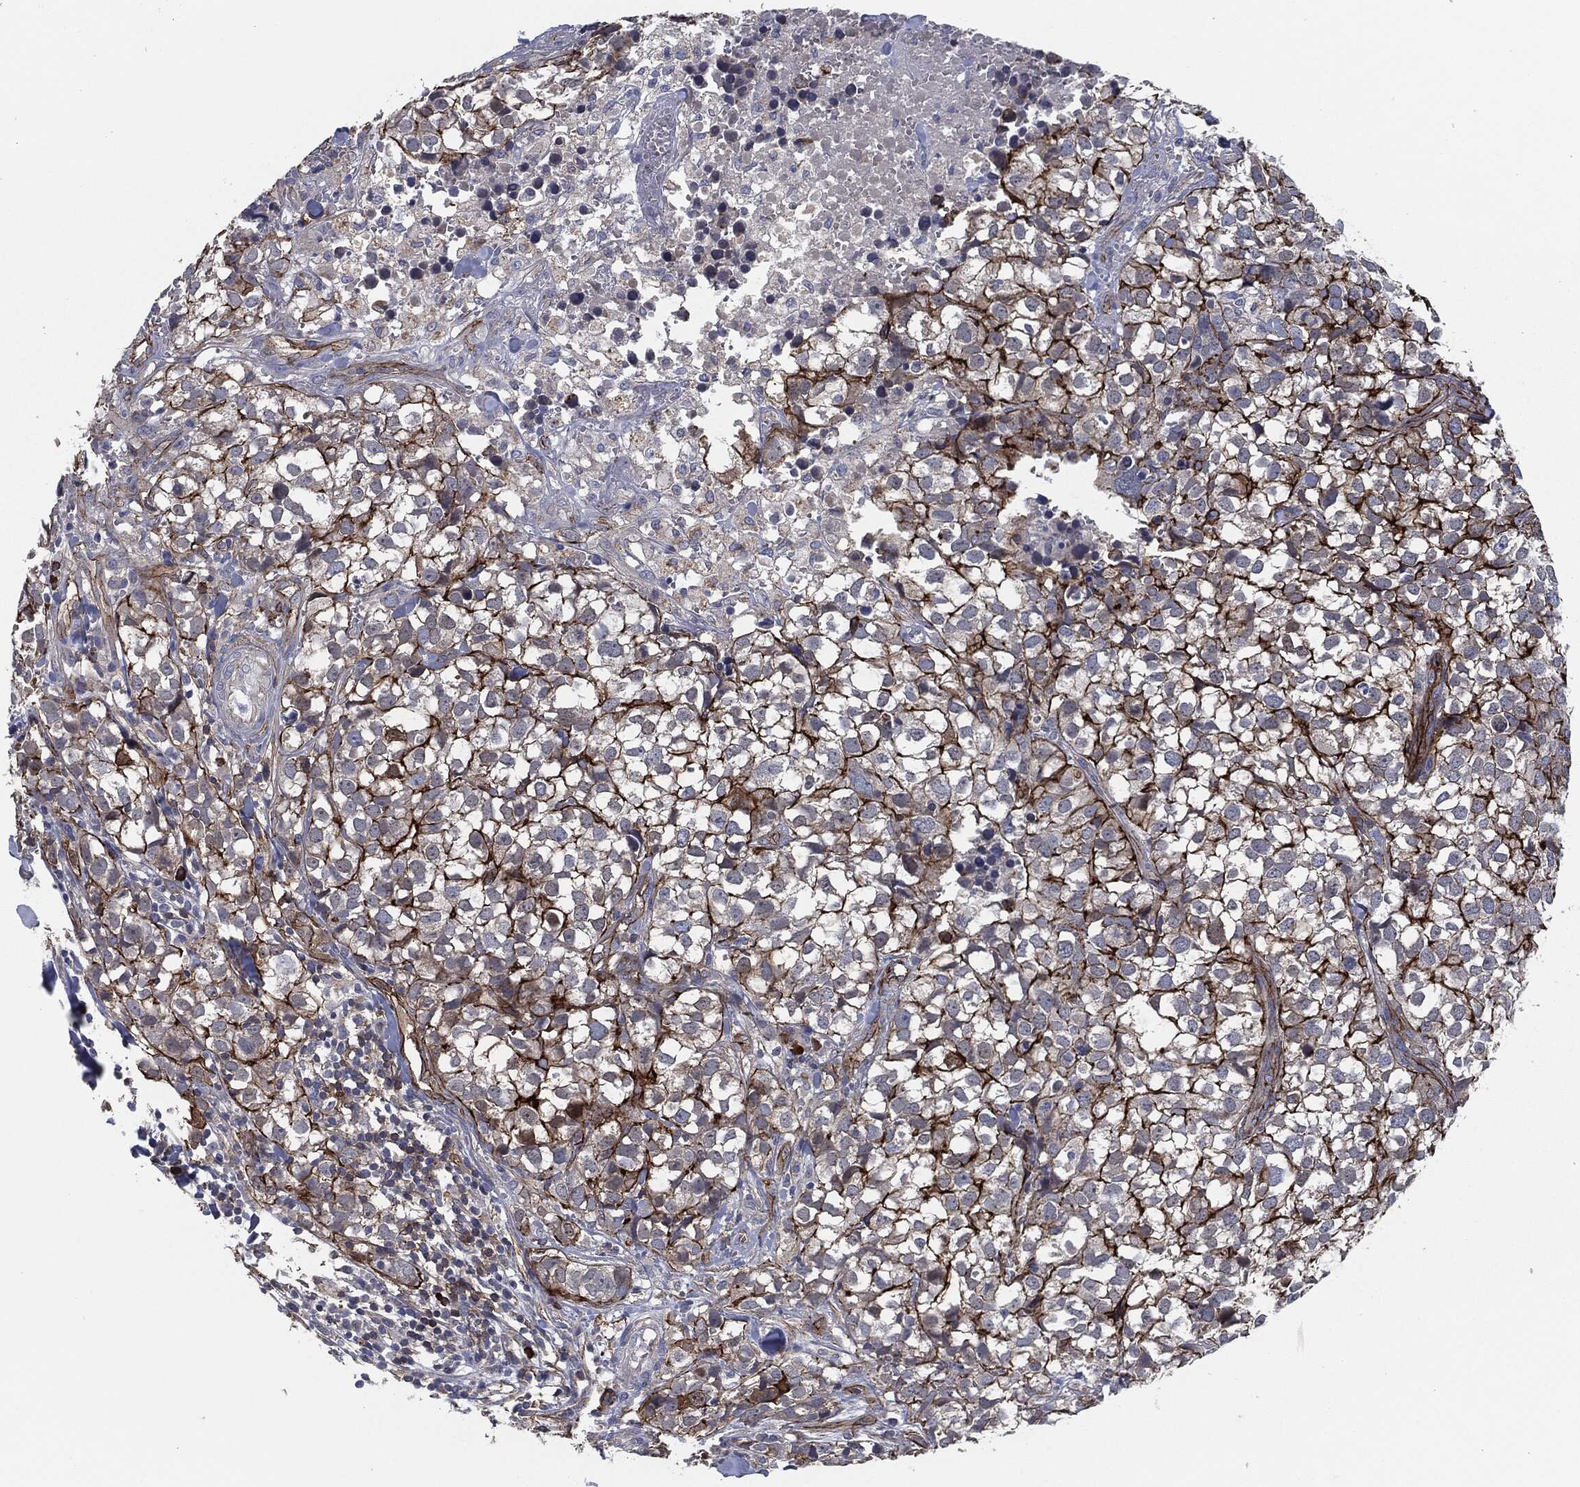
{"staining": {"intensity": "strong", "quantity": "25%-75%", "location": "cytoplasmic/membranous"}, "tissue": "breast cancer", "cell_type": "Tumor cells", "image_type": "cancer", "snomed": [{"axis": "morphology", "description": "Duct carcinoma"}, {"axis": "topography", "description": "Breast"}], "caption": "Breast intraductal carcinoma stained with DAB (3,3'-diaminobenzidine) immunohistochemistry exhibits high levels of strong cytoplasmic/membranous expression in about 25%-75% of tumor cells.", "gene": "SVIL", "patient": {"sex": "female", "age": 30}}